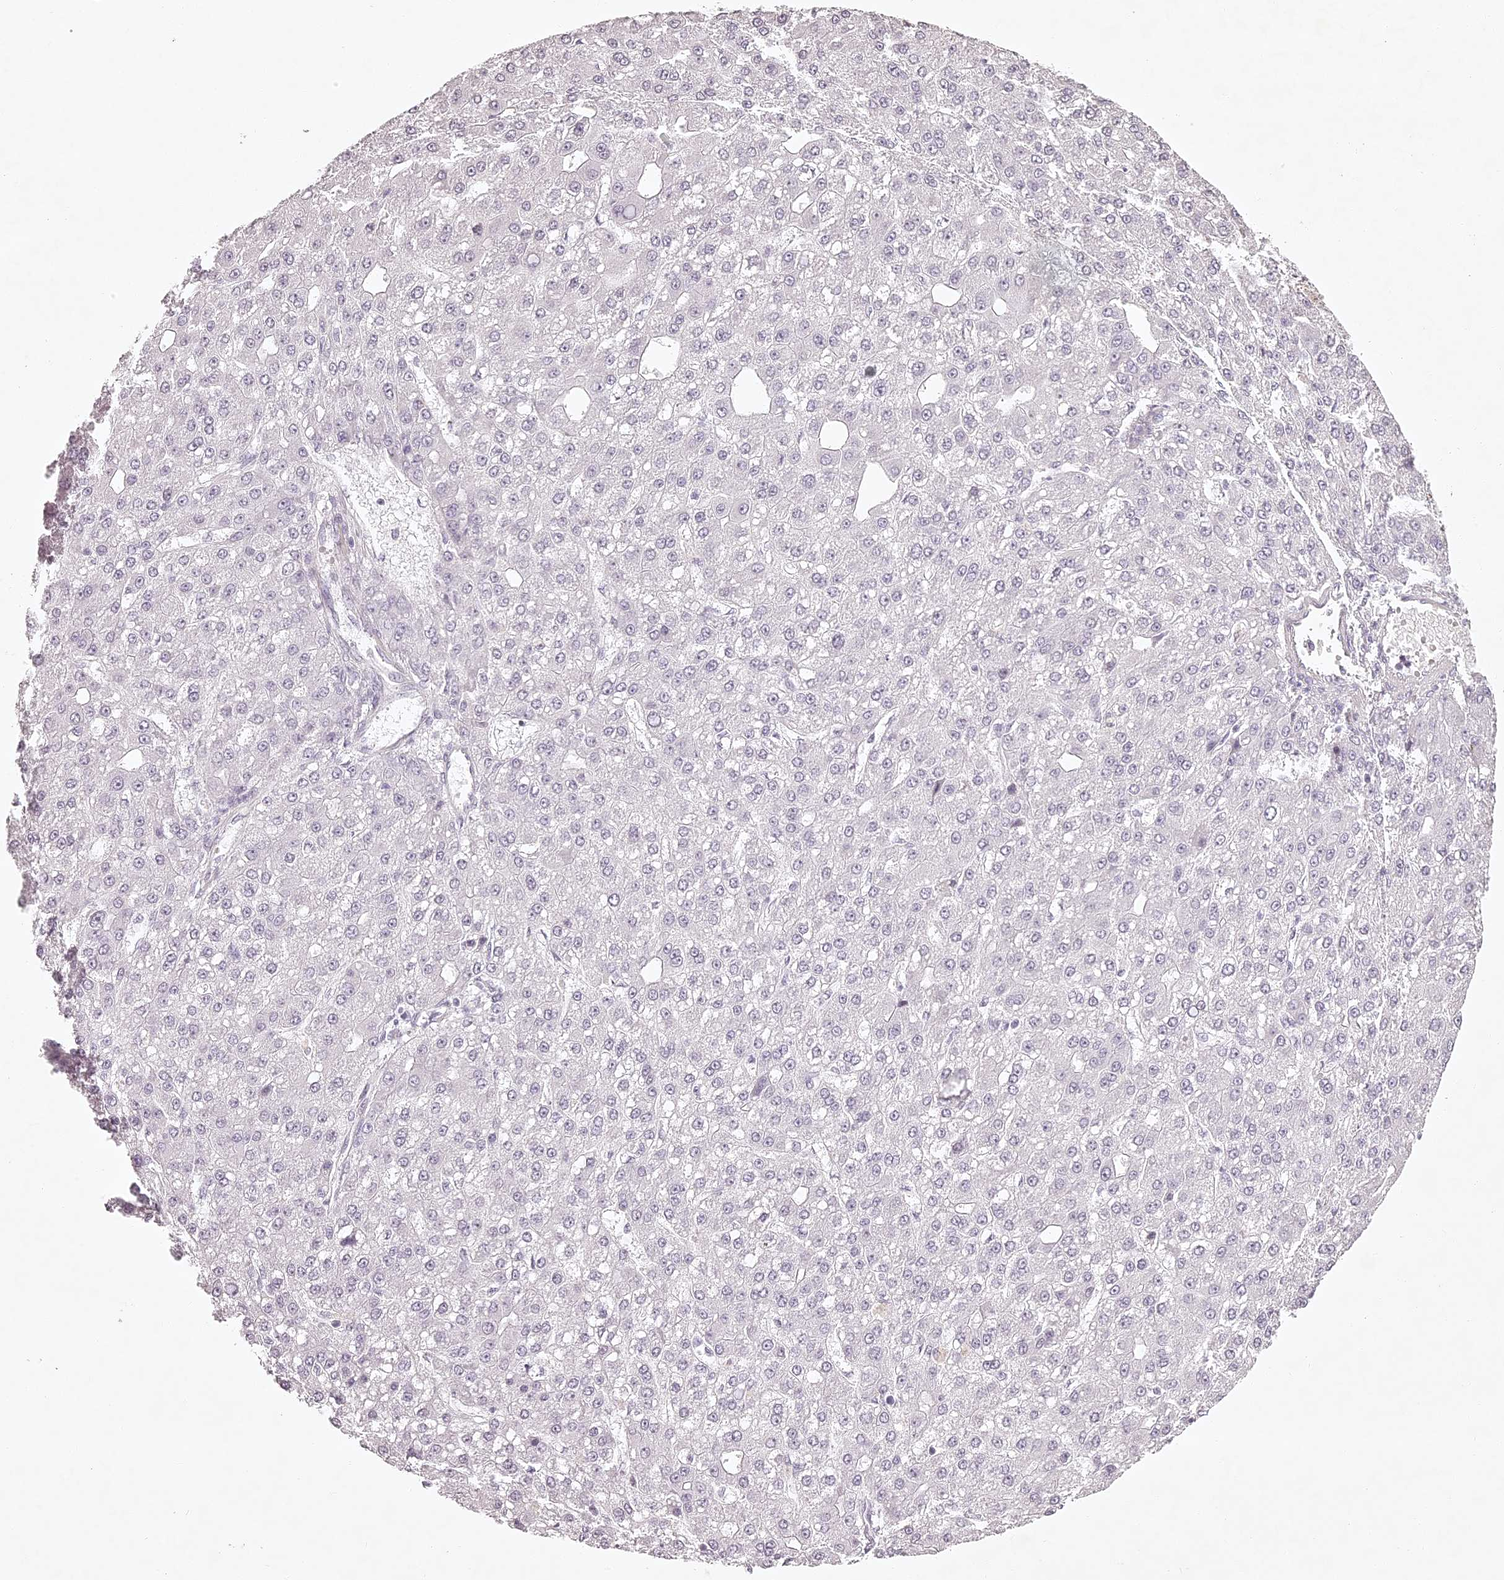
{"staining": {"intensity": "negative", "quantity": "none", "location": "none"}, "tissue": "liver cancer", "cell_type": "Tumor cells", "image_type": "cancer", "snomed": [{"axis": "morphology", "description": "Carcinoma, Hepatocellular, NOS"}, {"axis": "topography", "description": "Liver"}], "caption": "Hepatocellular carcinoma (liver) was stained to show a protein in brown. There is no significant staining in tumor cells.", "gene": "ELAPOR1", "patient": {"sex": "male", "age": 67}}